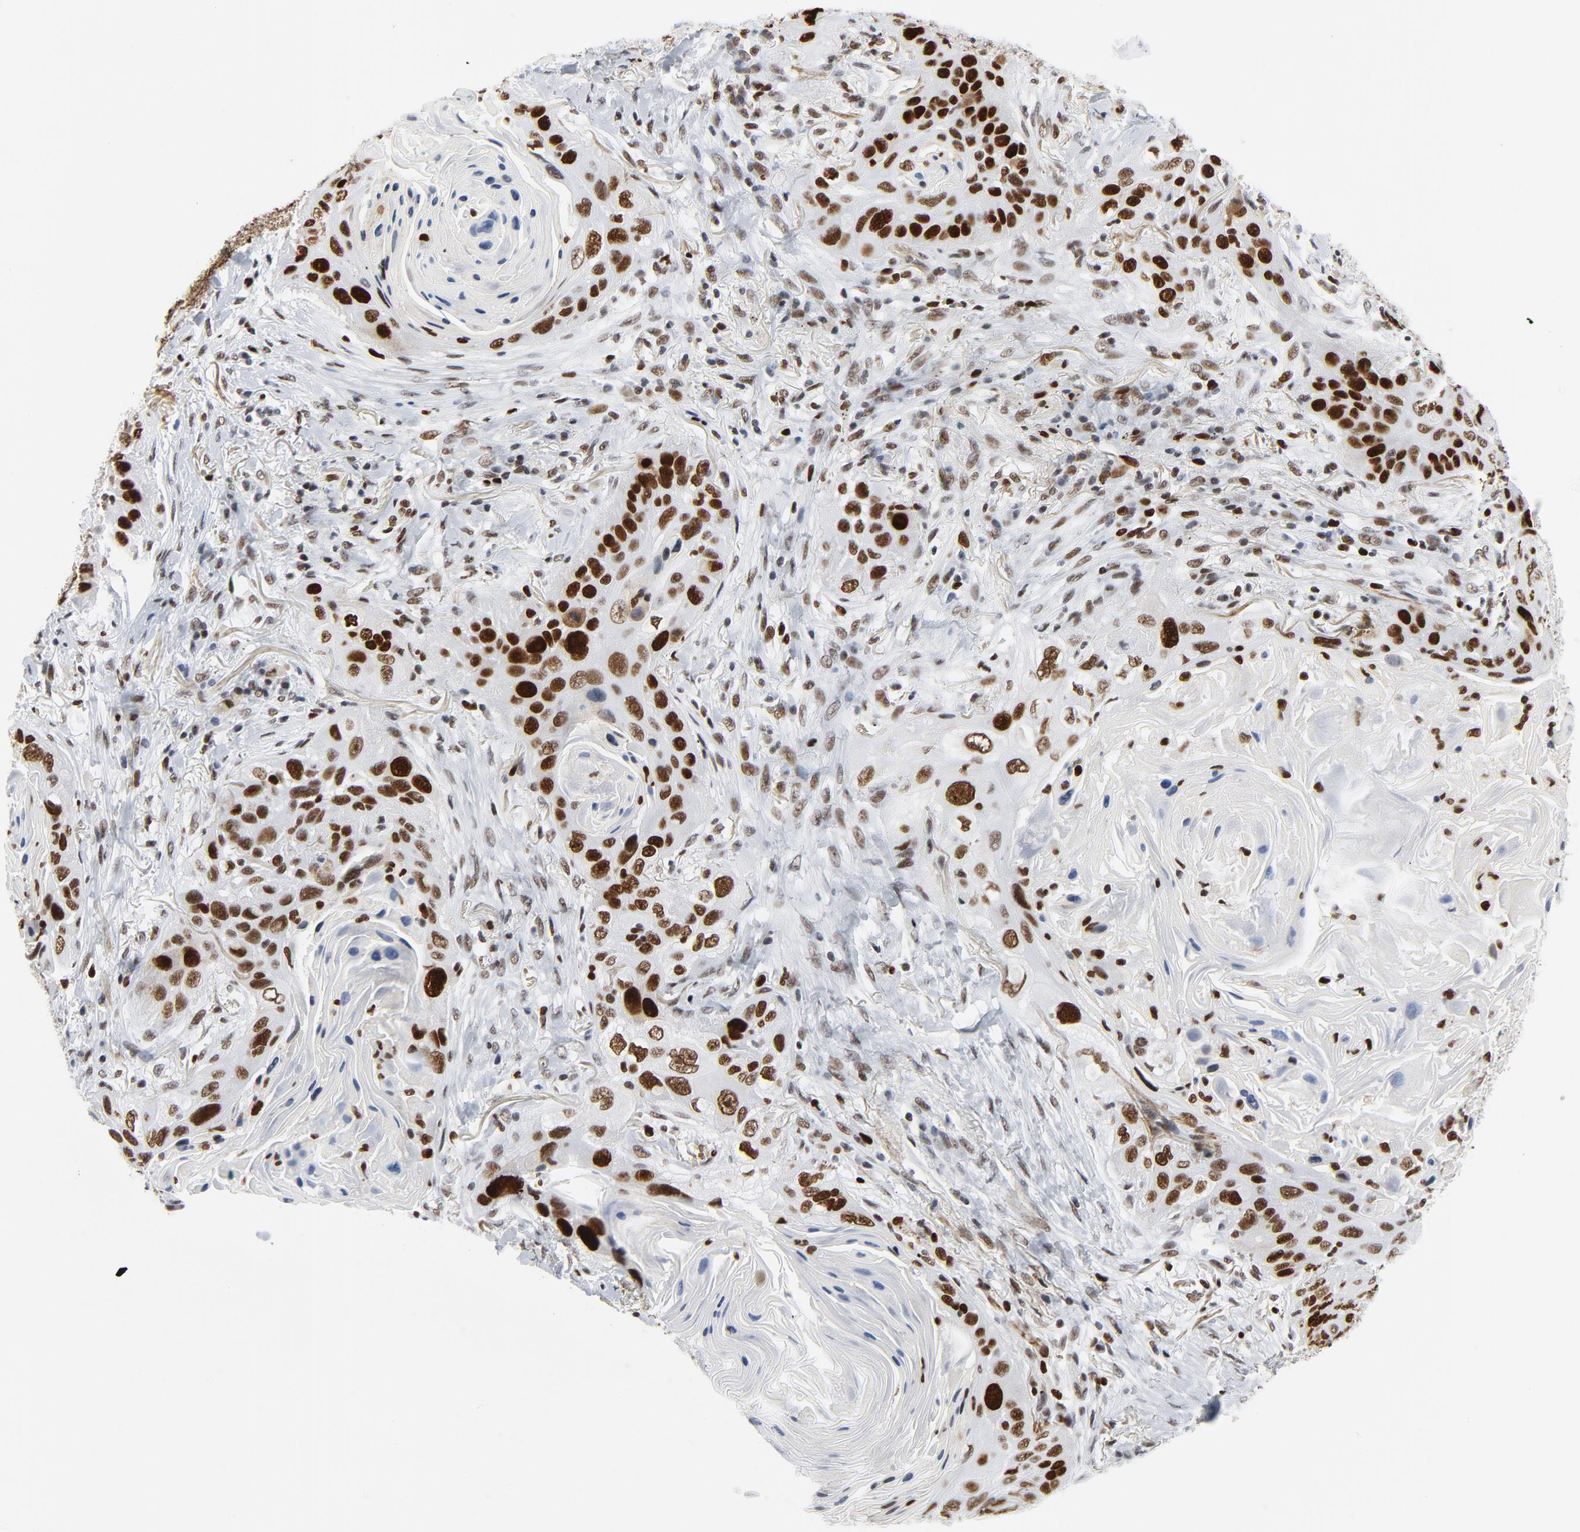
{"staining": {"intensity": "strong", "quantity": ">75%", "location": "nuclear"}, "tissue": "lung cancer", "cell_type": "Tumor cells", "image_type": "cancer", "snomed": [{"axis": "morphology", "description": "Squamous cell carcinoma, NOS"}, {"axis": "topography", "description": "Lung"}], "caption": "Immunohistochemical staining of human lung squamous cell carcinoma shows high levels of strong nuclear expression in about >75% of tumor cells.", "gene": "POLD1", "patient": {"sex": "female", "age": 67}}